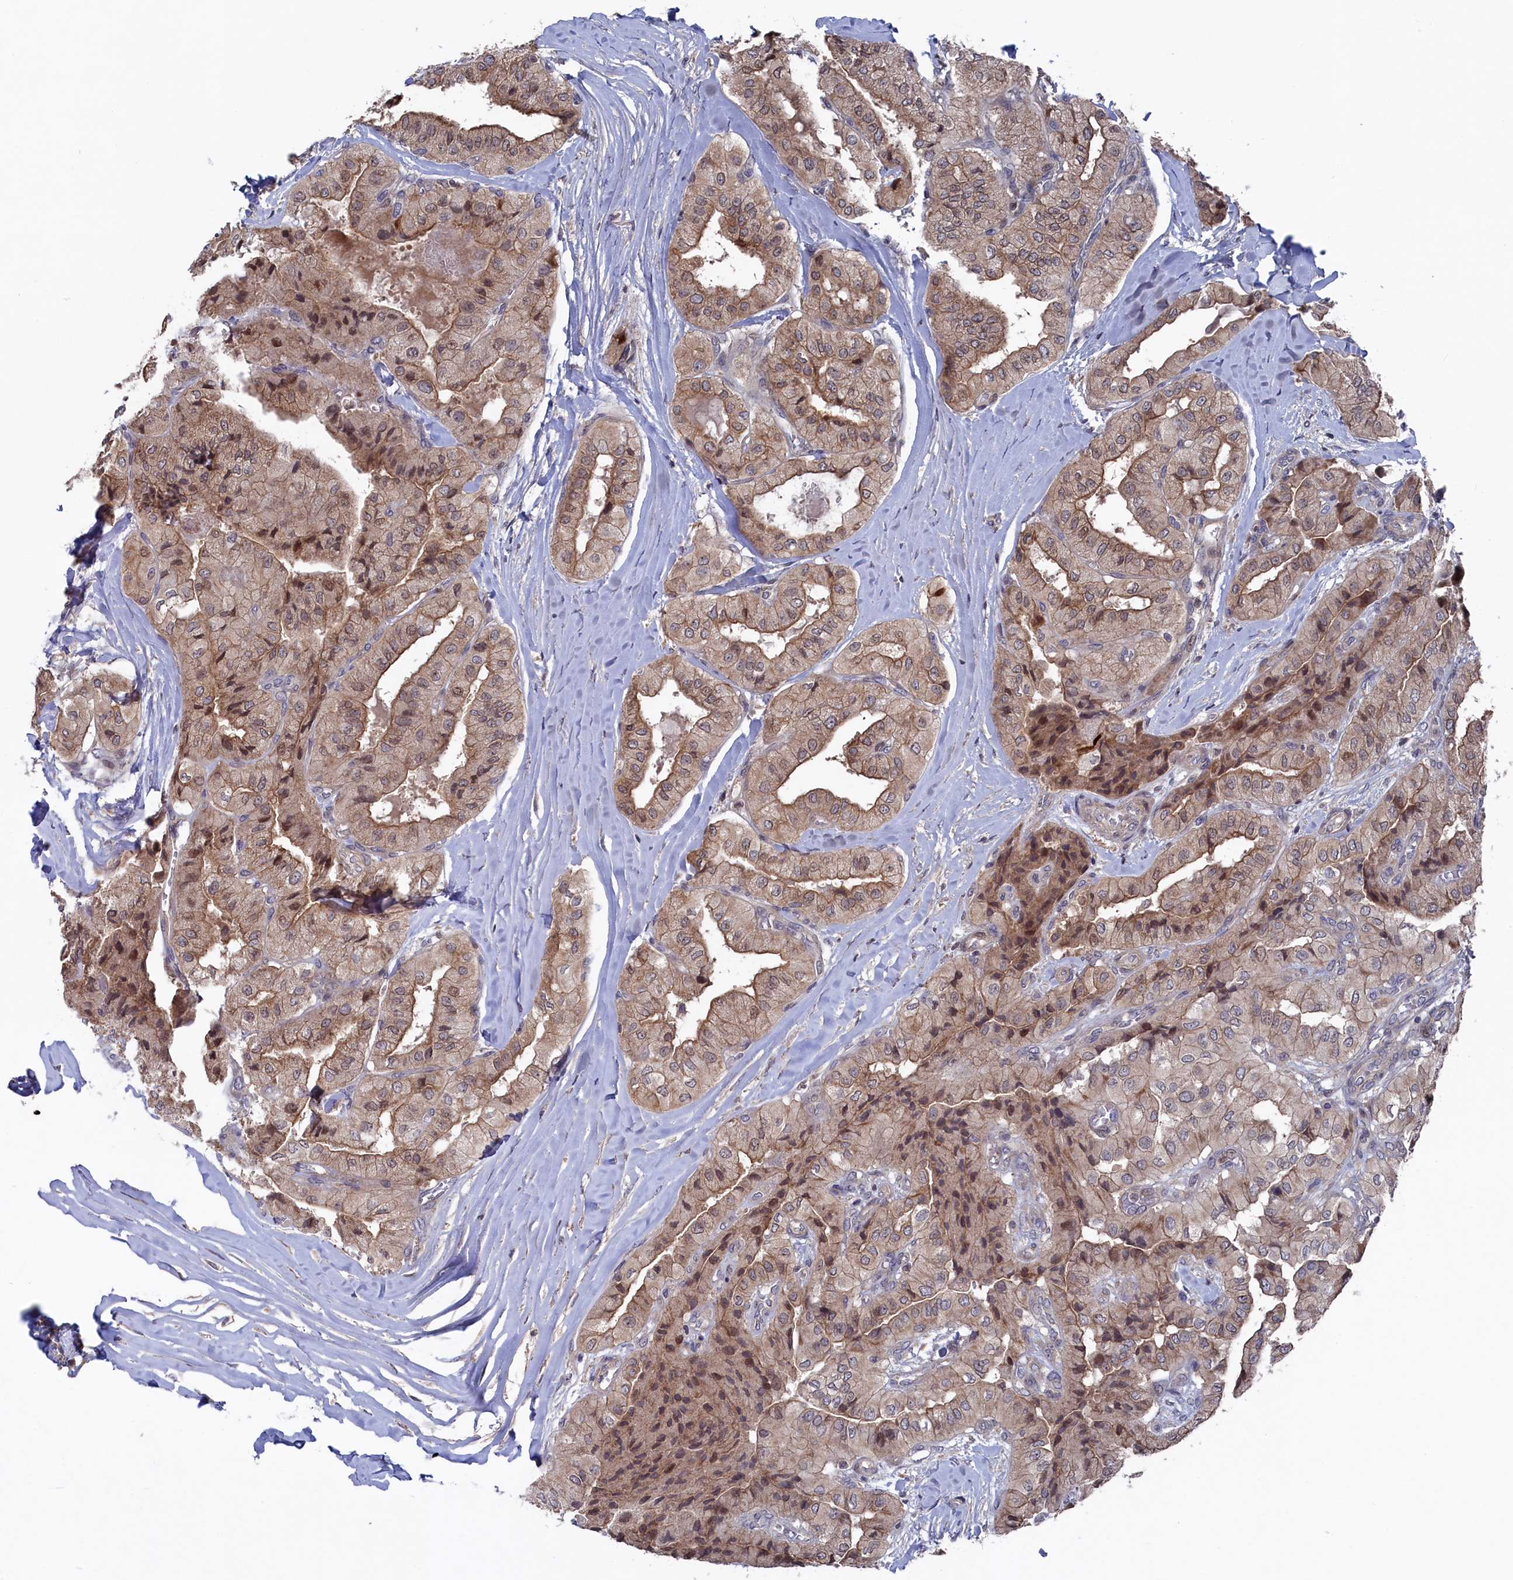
{"staining": {"intensity": "moderate", "quantity": ">75%", "location": "cytoplasmic/membranous,nuclear"}, "tissue": "thyroid cancer", "cell_type": "Tumor cells", "image_type": "cancer", "snomed": [{"axis": "morphology", "description": "Papillary adenocarcinoma, NOS"}, {"axis": "topography", "description": "Thyroid gland"}], "caption": "Immunohistochemistry of human papillary adenocarcinoma (thyroid) shows medium levels of moderate cytoplasmic/membranous and nuclear staining in approximately >75% of tumor cells.", "gene": "TMC5", "patient": {"sex": "female", "age": 59}}